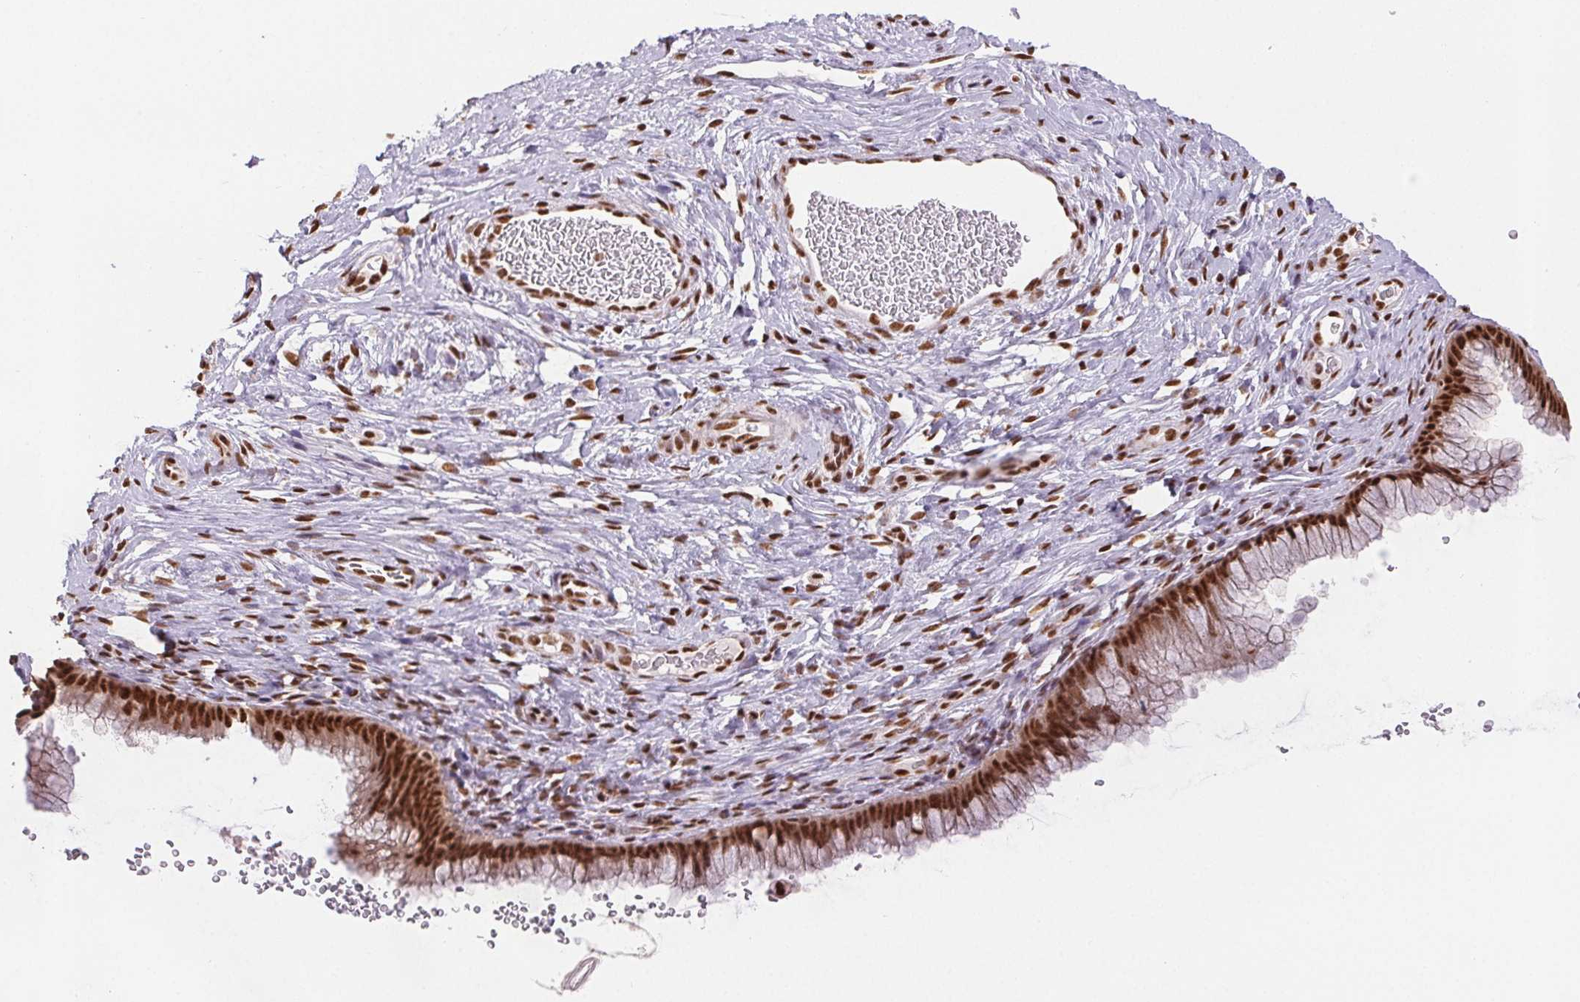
{"staining": {"intensity": "moderate", "quantity": ">75%", "location": "nuclear"}, "tissue": "cervix", "cell_type": "Glandular cells", "image_type": "normal", "snomed": [{"axis": "morphology", "description": "Normal tissue, NOS"}, {"axis": "topography", "description": "Cervix"}], "caption": "This is an image of immunohistochemistry (IHC) staining of unremarkable cervix, which shows moderate expression in the nuclear of glandular cells.", "gene": "IK", "patient": {"sex": "female", "age": 34}}